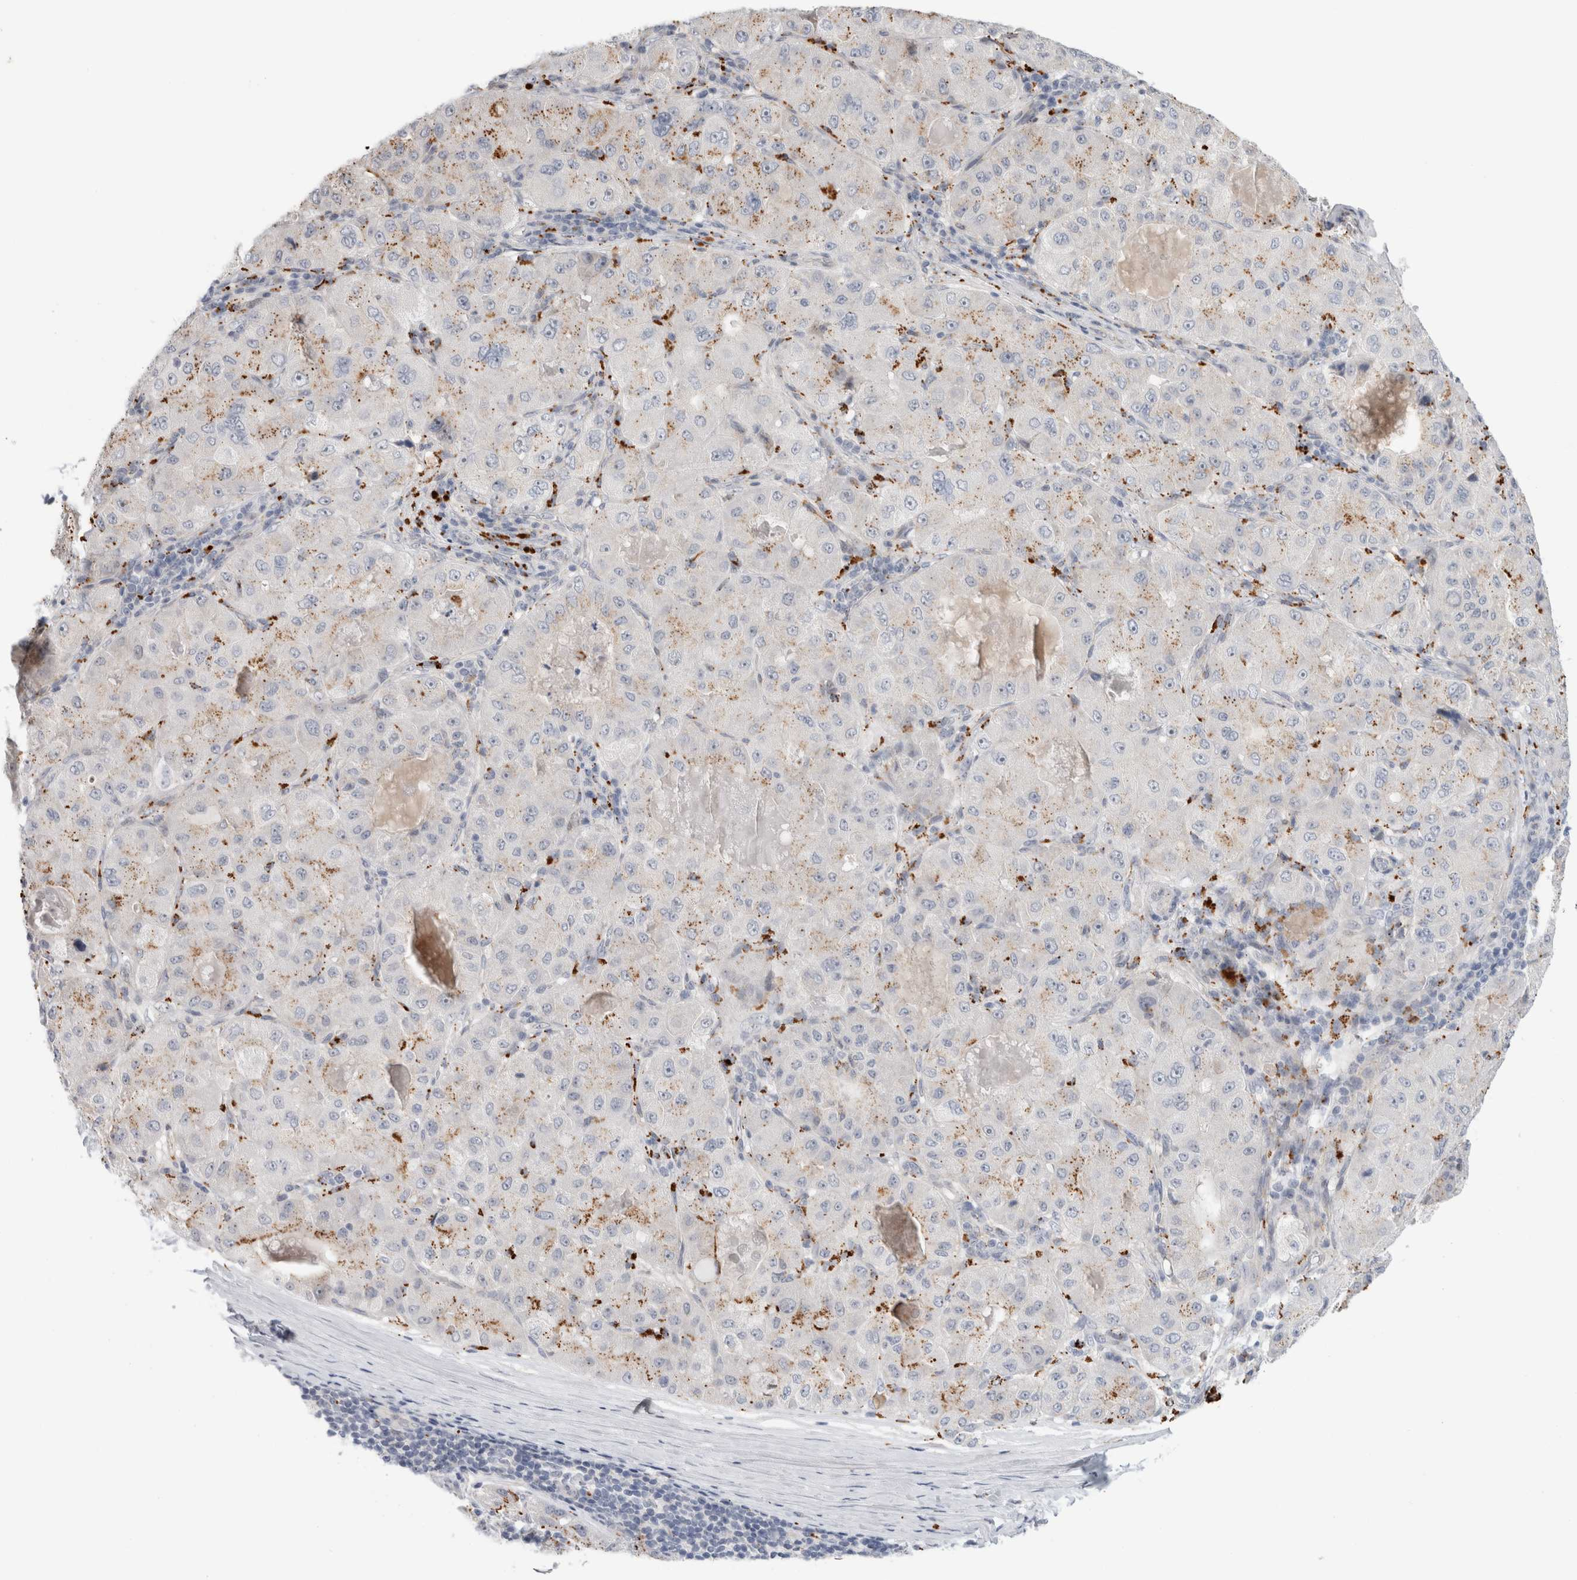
{"staining": {"intensity": "moderate", "quantity": "<25%", "location": "cytoplasmic/membranous"}, "tissue": "liver cancer", "cell_type": "Tumor cells", "image_type": "cancer", "snomed": [{"axis": "morphology", "description": "Carcinoma, Hepatocellular, NOS"}, {"axis": "topography", "description": "Liver"}], "caption": "Protein staining of liver cancer (hepatocellular carcinoma) tissue reveals moderate cytoplasmic/membranous expression in about <25% of tumor cells. Immunohistochemistry stains the protein in brown and the nuclei are stained blue.", "gene": "ANKMY1", "patient": {"sex": "male", "age": 80}}